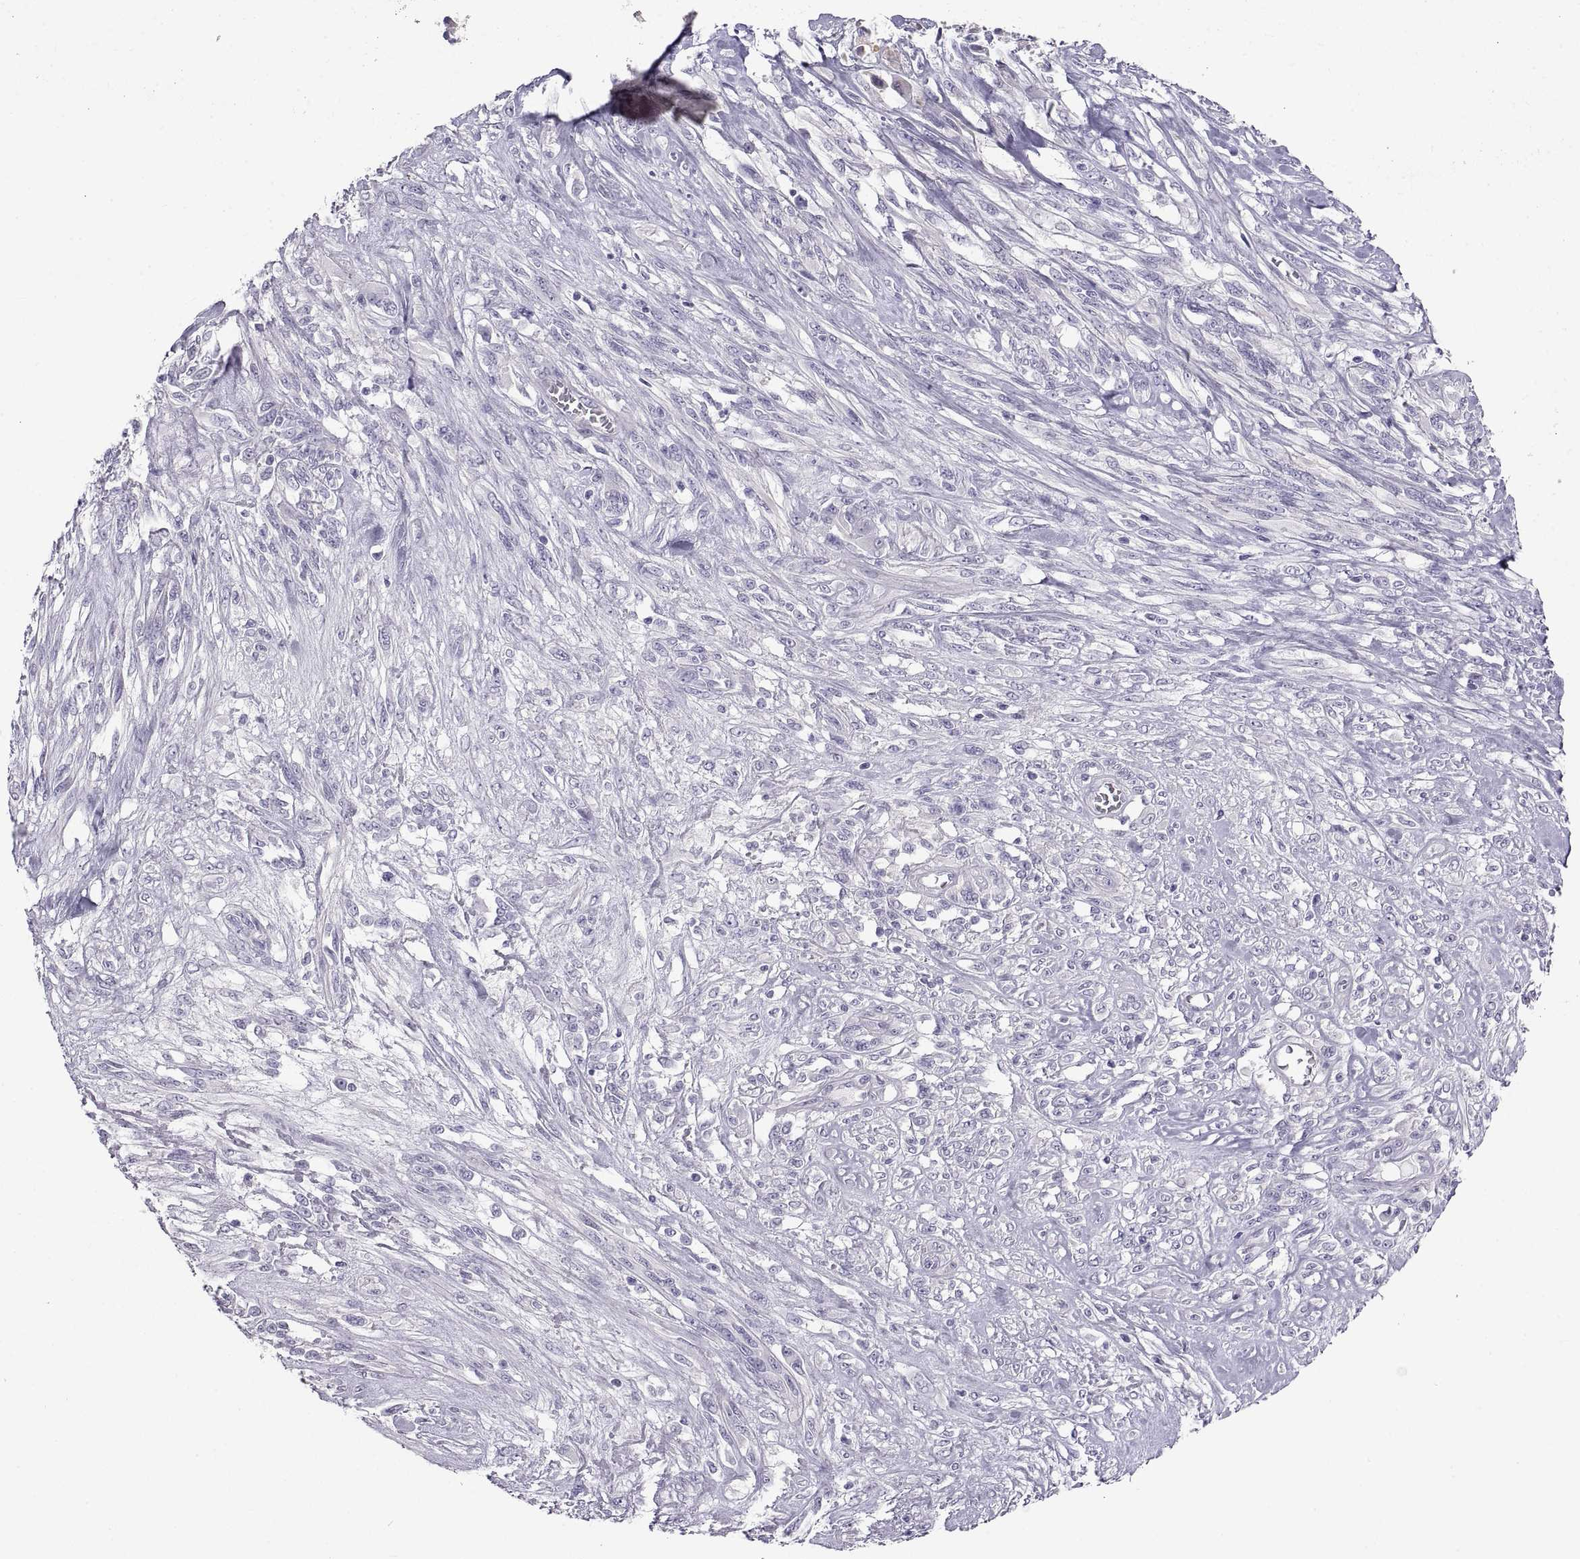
{"staining": {"intensity": "negative", "quantity": "none", "location": "none"}, "tissue": "melanoma", "cell_type": "Tumor cells", "image_type": "cancer", "snomed": [{"axis": "morphology", "description": "Malignant melanoma, NOS"}, {"axis": "topography", "description": "Skin"}], "caption": "A histopathology image of human melanoma is negative for staining in tumor cells.", "gene": "CRYBB3", "patient": {"sex": "female", "age": 91}}